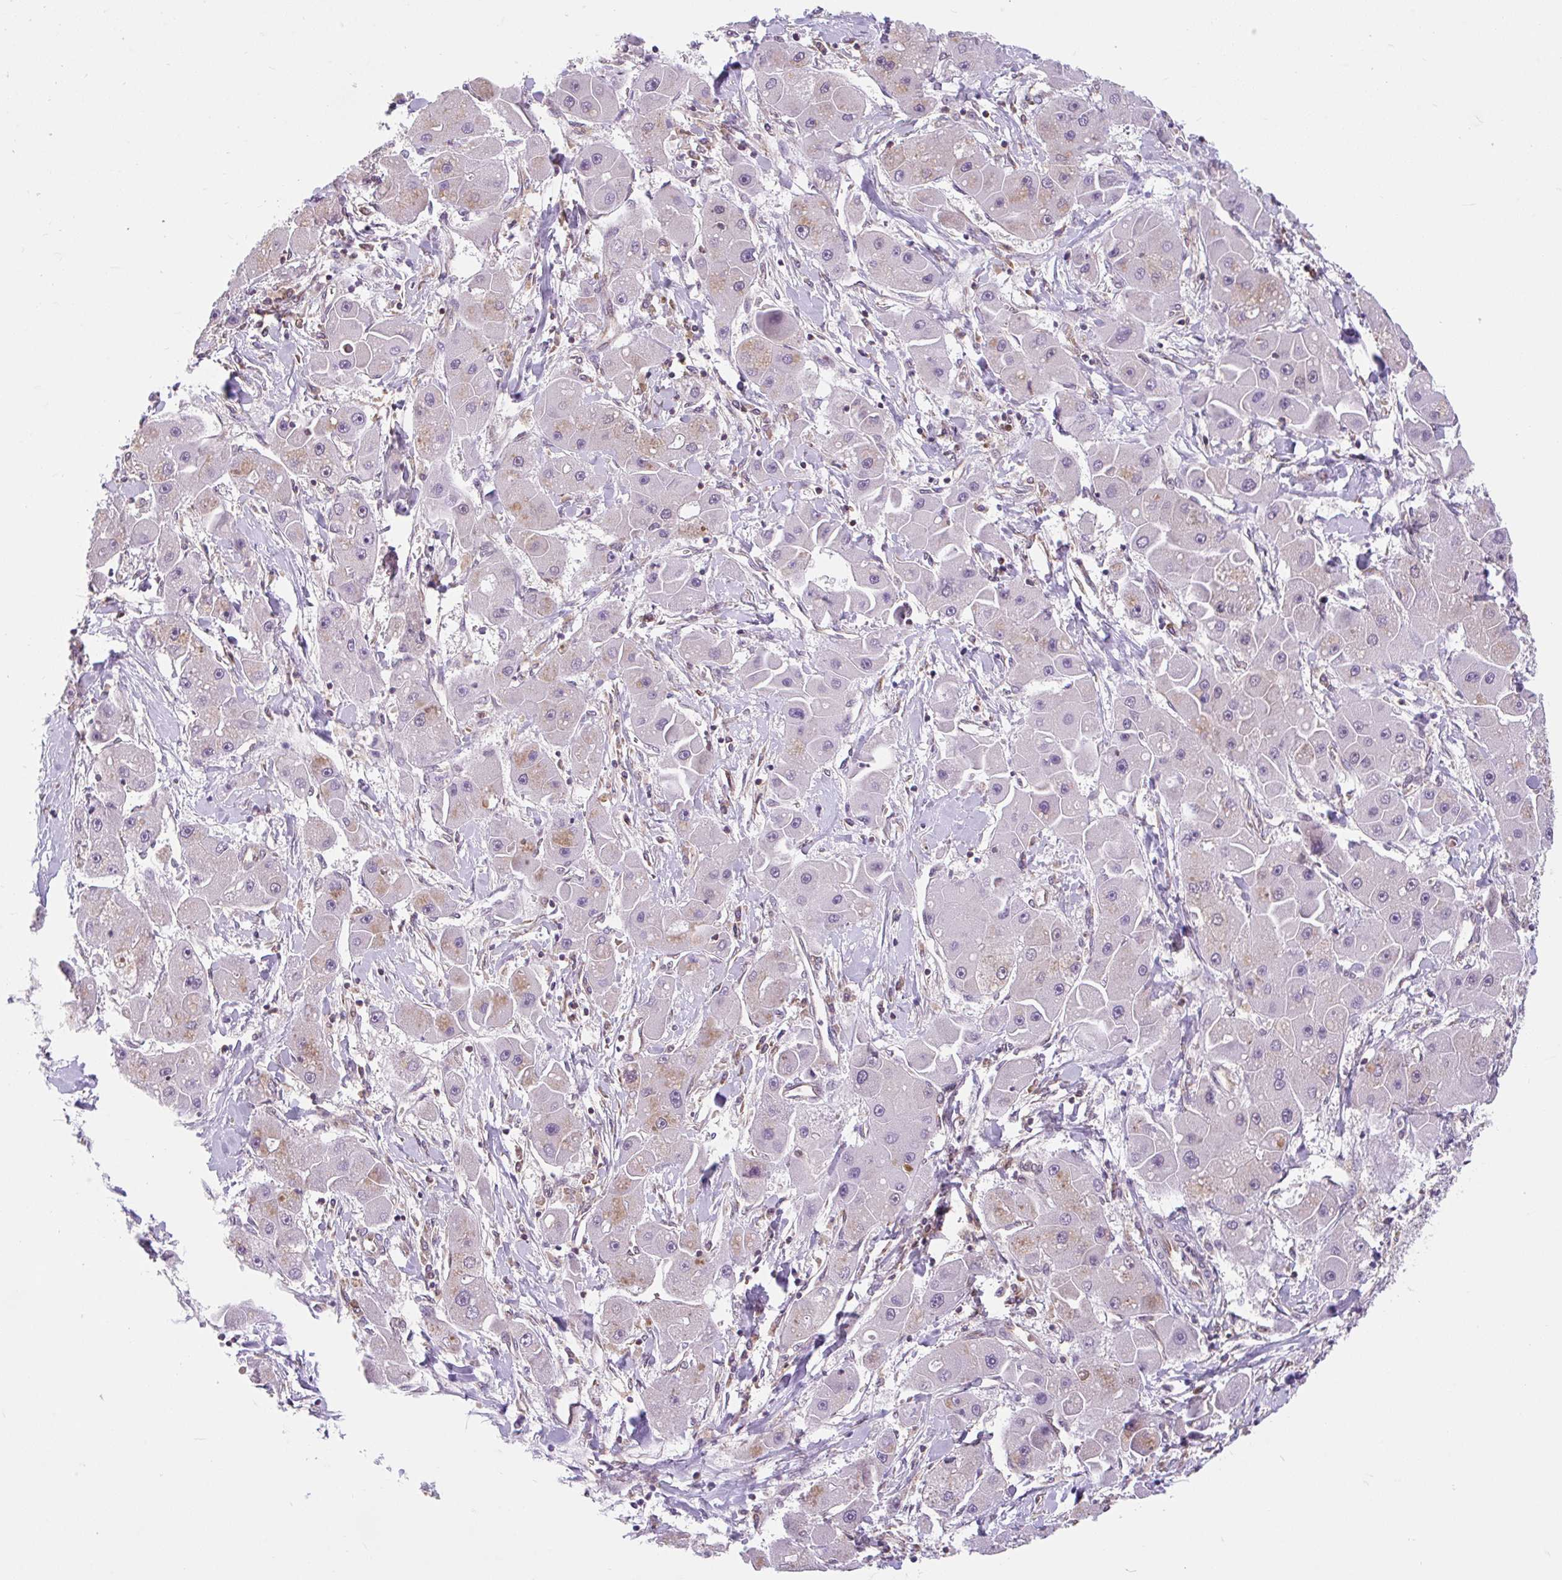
{"staining": {"intensity": "weak", "quantity": "25%-75%", "location": "cytoplasmic/membranous,nuclear"}, "tissue": "liver cancer", "cell_type": "Tumor cells", "image_type": "cancer", "snomed": [{"axis": "morphology", "description": "Carcinoma, Hepatocellular, NOS"}, {"axis": "topography", "description": "Liver"}], "caption": "The image displays immunohistochemical staining of liver cancer (hepatocellular carcinoma). There is weak cytoplasmic/membranous and nuclear expression is seen in approximately 25%-75% of tumor cells.", "gene": "RALBP1", "patient": {"sex": "male", "age": 24}}